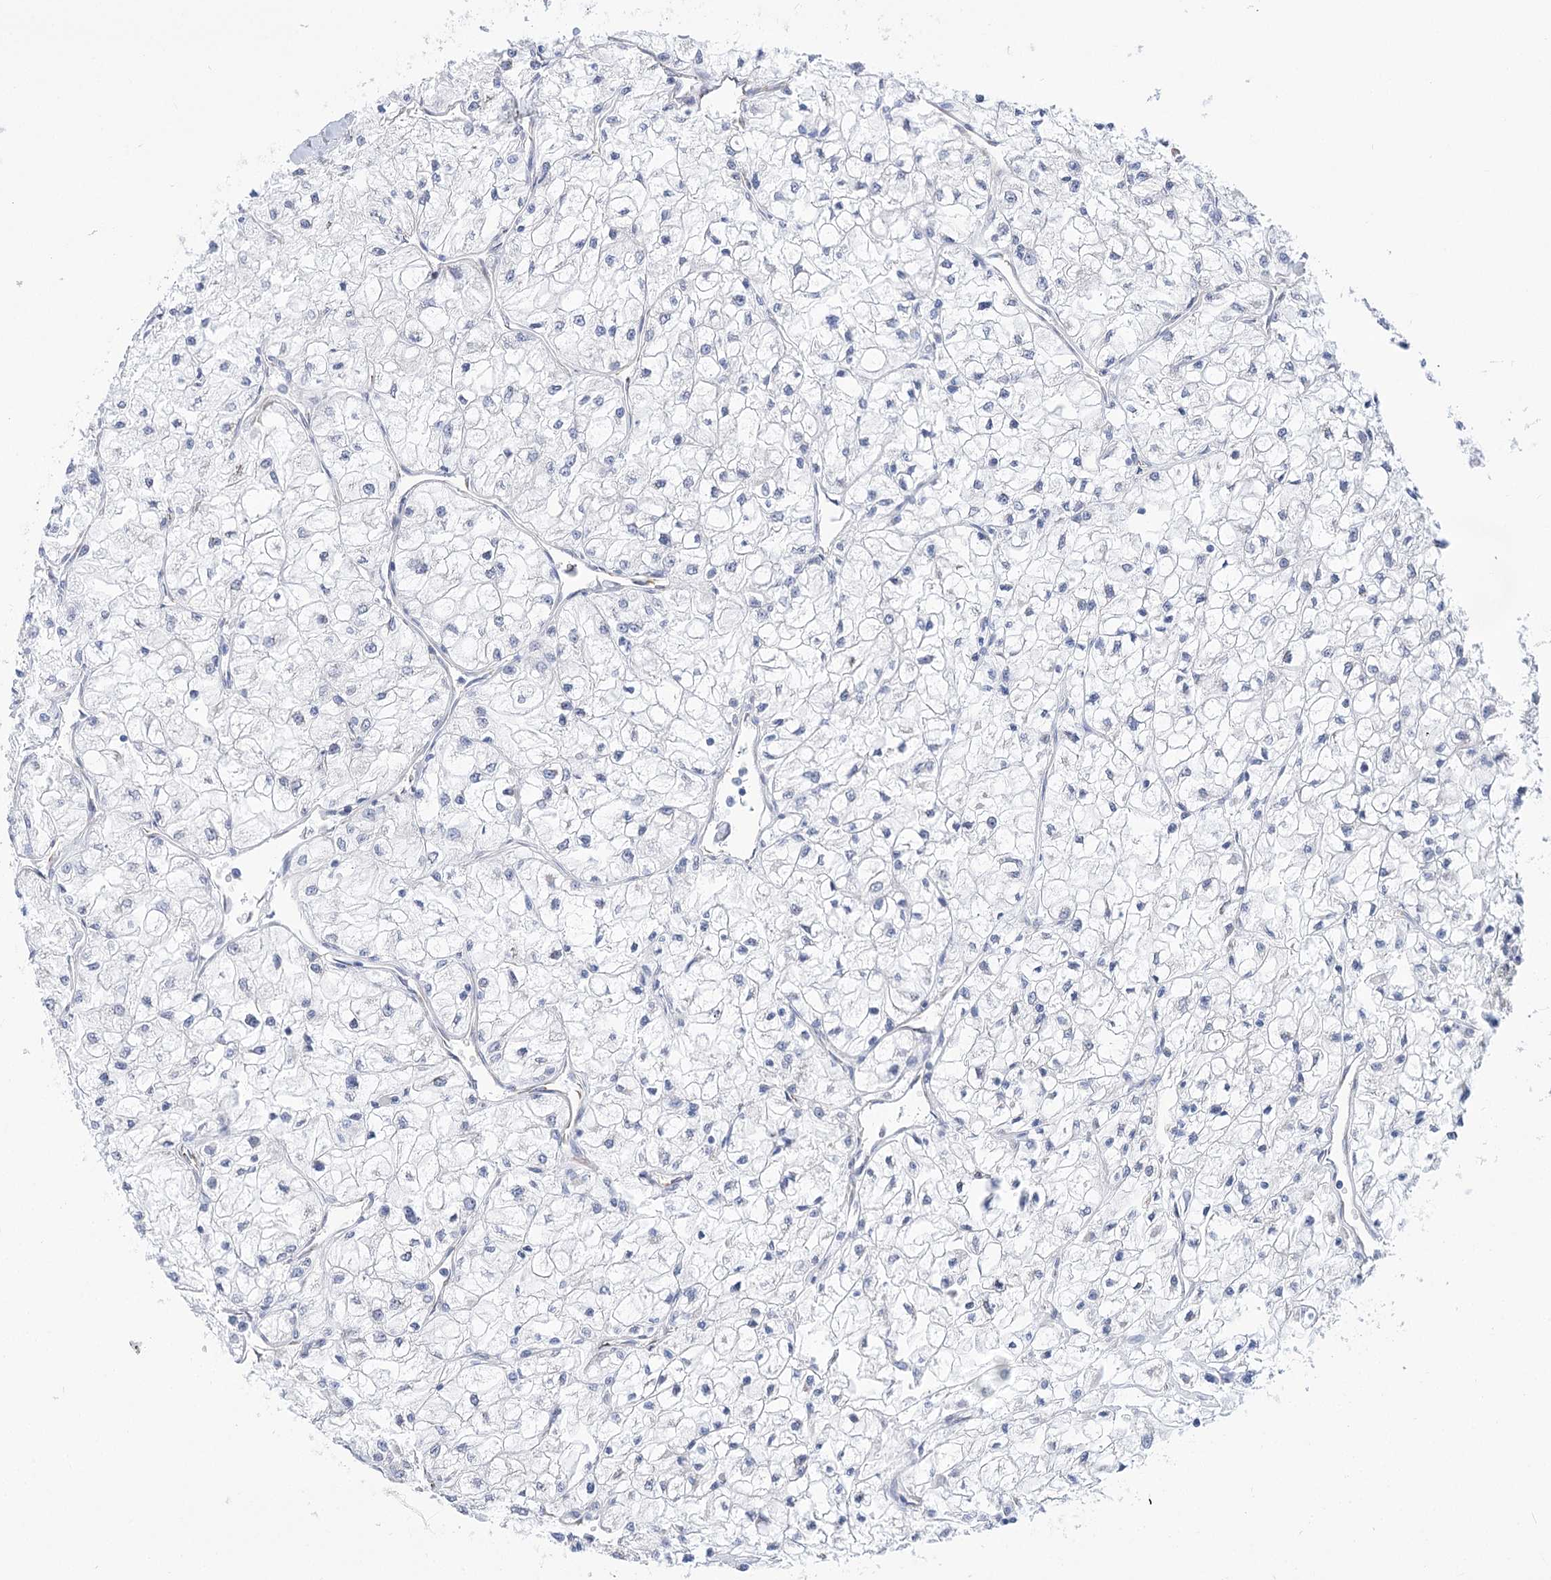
{"staining": {"intensity": "negative", "quantity": "none", "location": "none"}, "tissue": "renal cancer", "cell_type": "Tumor cells", "image_type": "cancer", "snomed": [{"axis": "morphology", "description": "Adenocarcinoma, NOS"}, {"axis": "topography", "description": "Kidney"}], "caption": "There is no significant staining in tumor cells of renal adenocarcinoma.", "gene": "STT3B", "patient": {"sex": "male", "age": 80}}